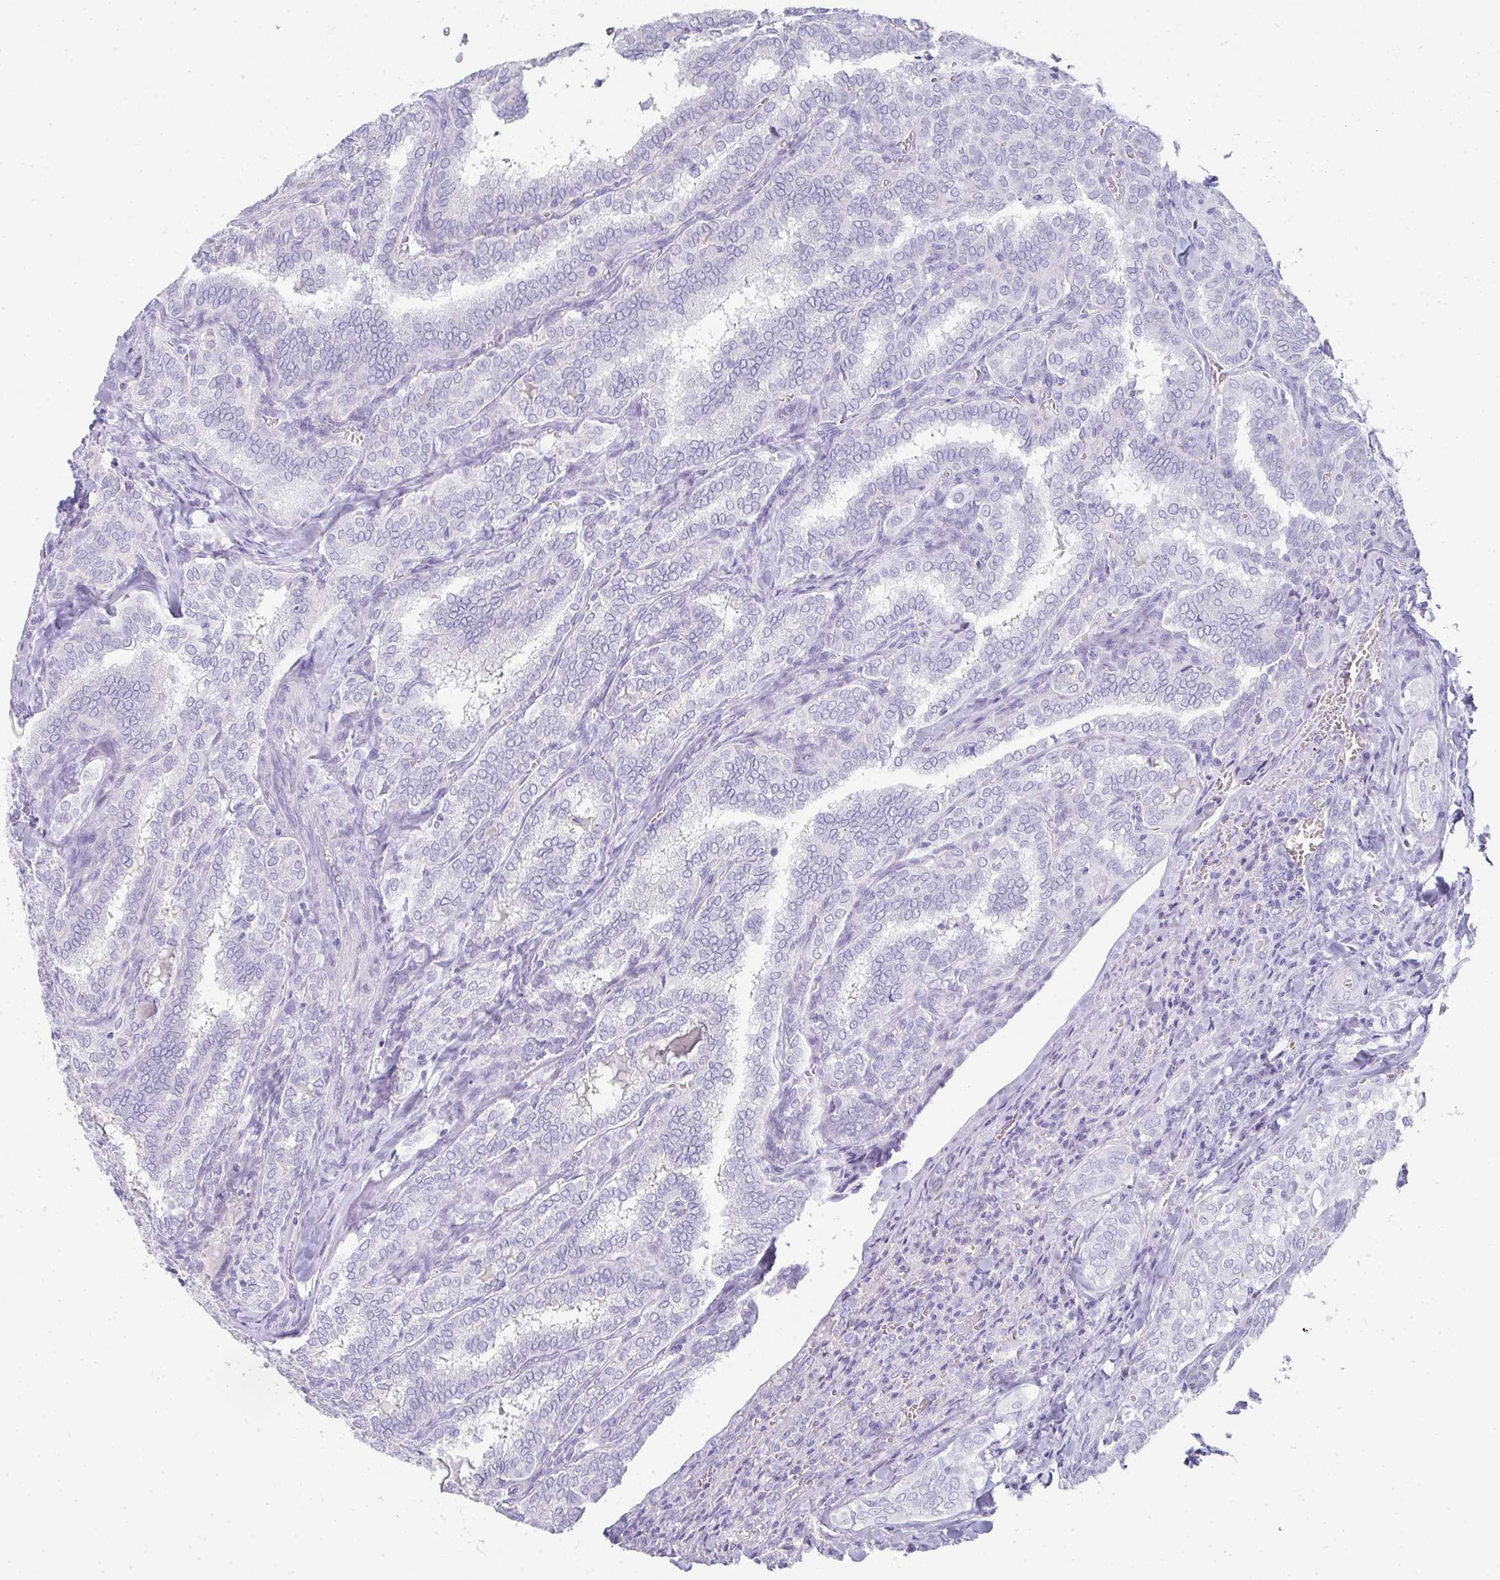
{"staining": {"intensity": "negative", "quantity": "none", "location": "none"}, "tissue": "thyroid cancer", "cell_type": "Tumor cells", "image_type": "cancer", "snomed": [{"axis": "morphology", "description": "Papillary adenocarcinoma, NOS"}, {"axis": "topography", "description": "Thyroid gland"}], "caption": "The immunohistochemistry (IHC) image has no significant positivity in tumor cells of thyroid cancer tissue. Nuclei are stained in blue.", "gene": "RLF", "patient": {"sex": "female", "age": 30}}